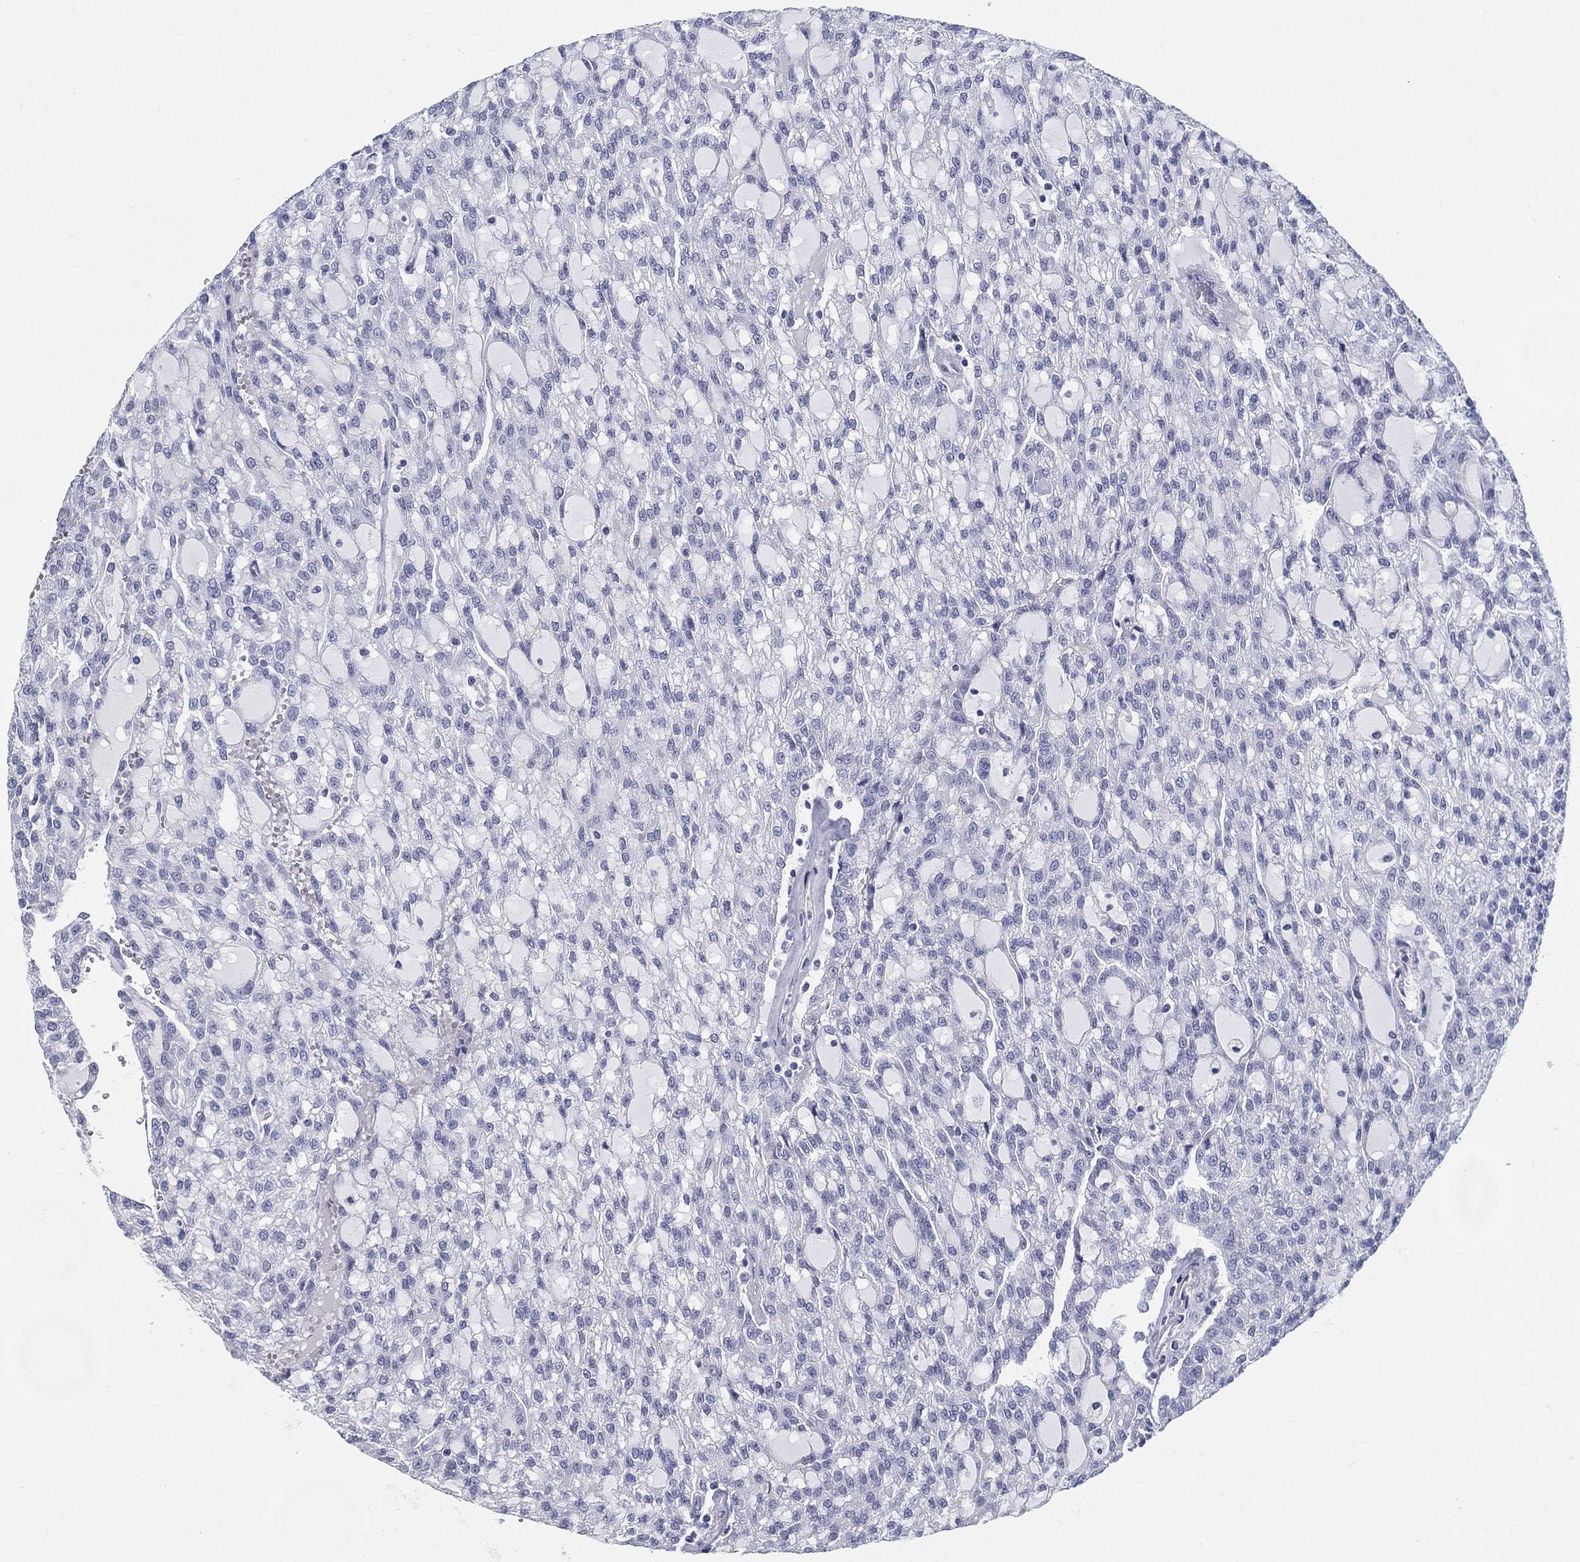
{"staining": {"intensity": "negative", "quantity": "none", "location": "none"}, "tissue": "renal cancer", "cell_type": "Tumor cells", "image_type": "cancer", "snomed": [{"axis": "morphology", "description": "Adenocarcinoma, NOS"}, {"axis": "topography", "description": "Kidney"}], "caption": "Immunohistochemical staining of renal adenocarcinoma reveals no significant expression in tumor cells.", "gene": "ATP1B2", "patient": {"sex": "male", "age": 63}}